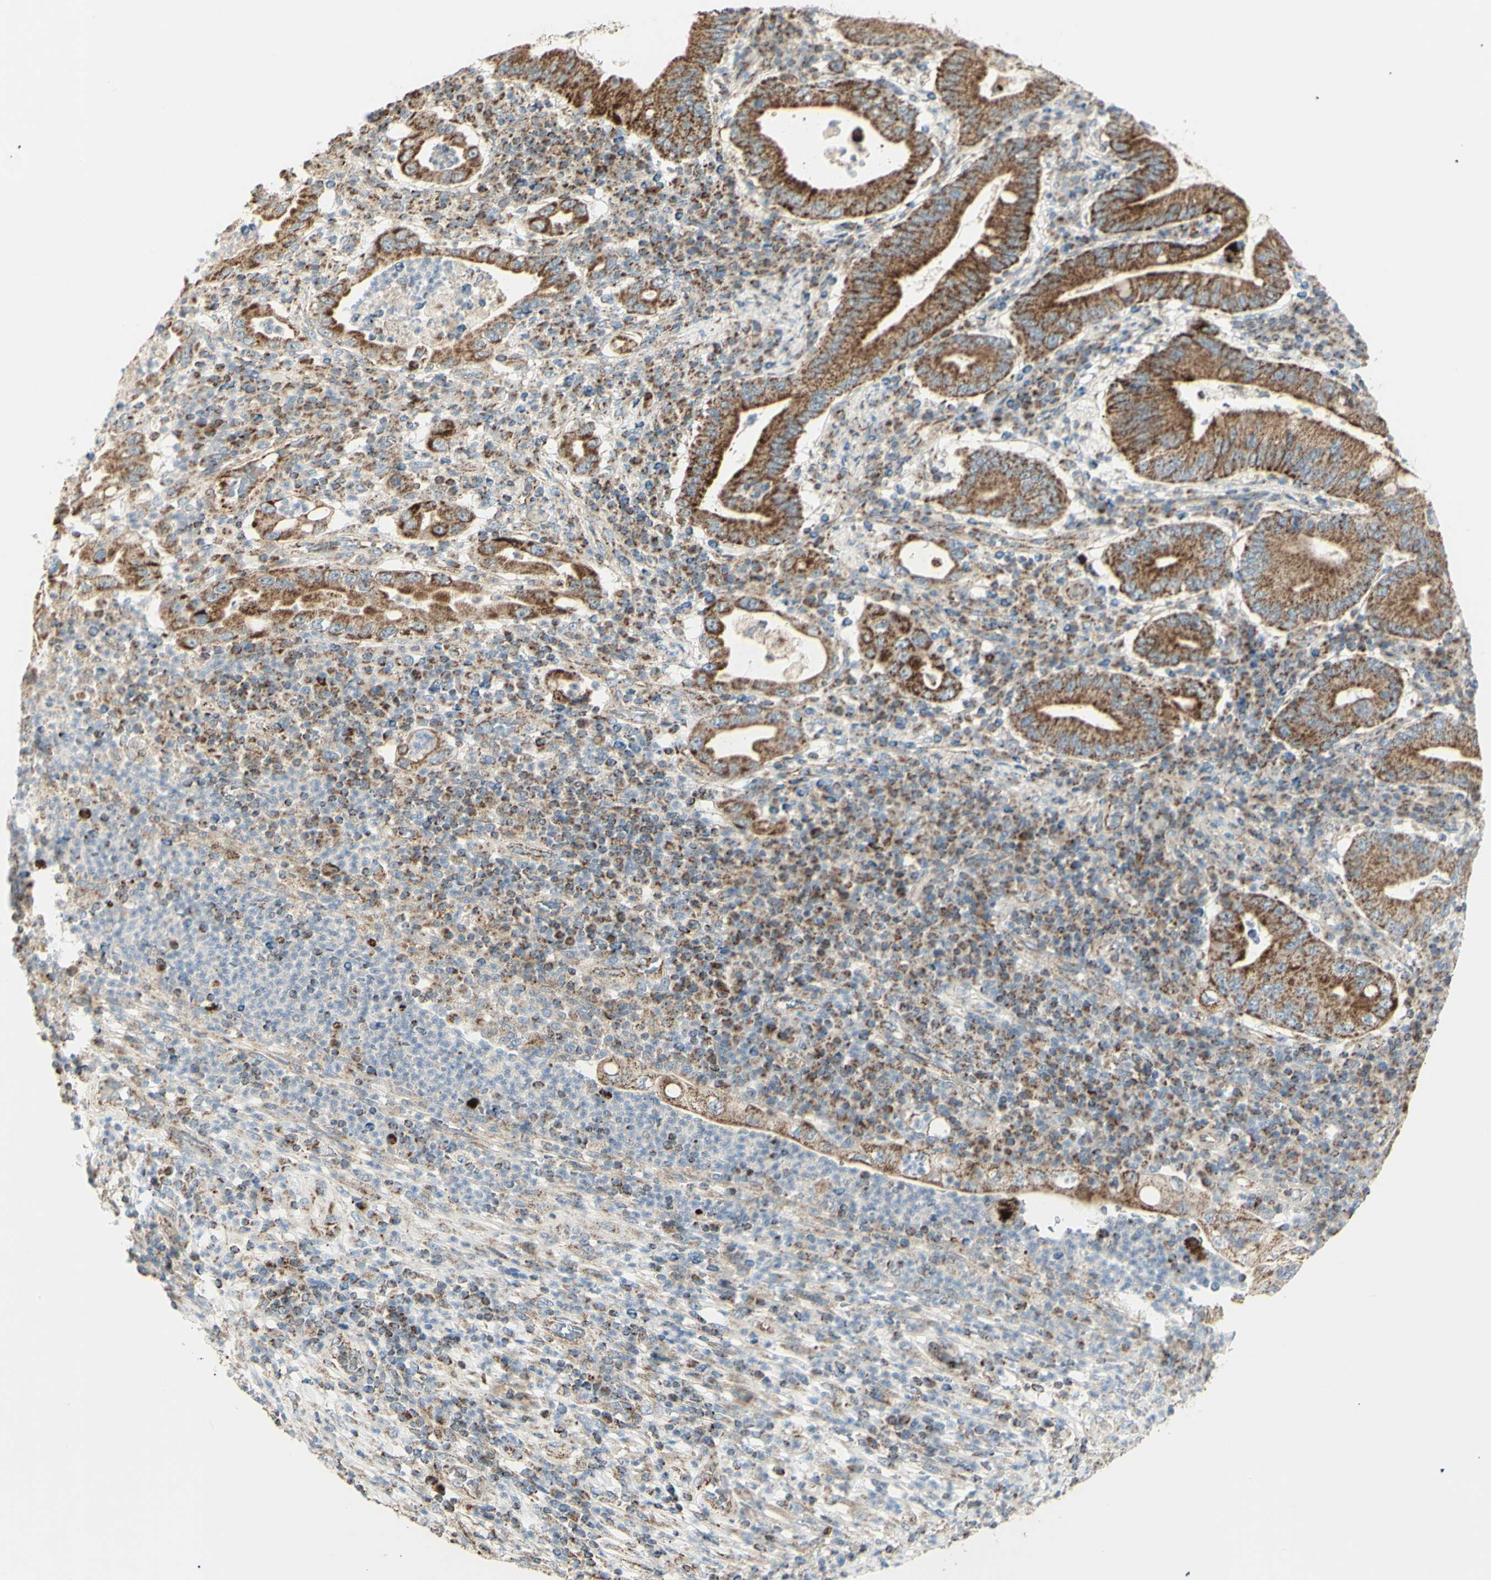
{"staining": {"intensity": "moderate", "quantity": ">75%", "location": "cytoplasmic/membranous"}, "tissue": "stomach cancer", "cell_type": "Tumor cells", "image_type": "cancer", "snomed": [{"axis": "morphology", "description": "Normal tissue, NOS"}, {"axis": "morphology", "description": "Adenocarcinoma, NOS"}, {"axis": "topography", "description": "Esophagus"}, {"axis": "topography", "description": "Stomach, upper"}, {"axis": "topography", "description": "Peripheral nerve tissue"}], "caption": "Tumor cells exhibit medium levels of moderate cytoplasmic/membranous staining in about >75% of cells in stomach cancer (adenocarcinoma).", "gene": "LETM1", "patient": {"sex": "male", "age": 62}}